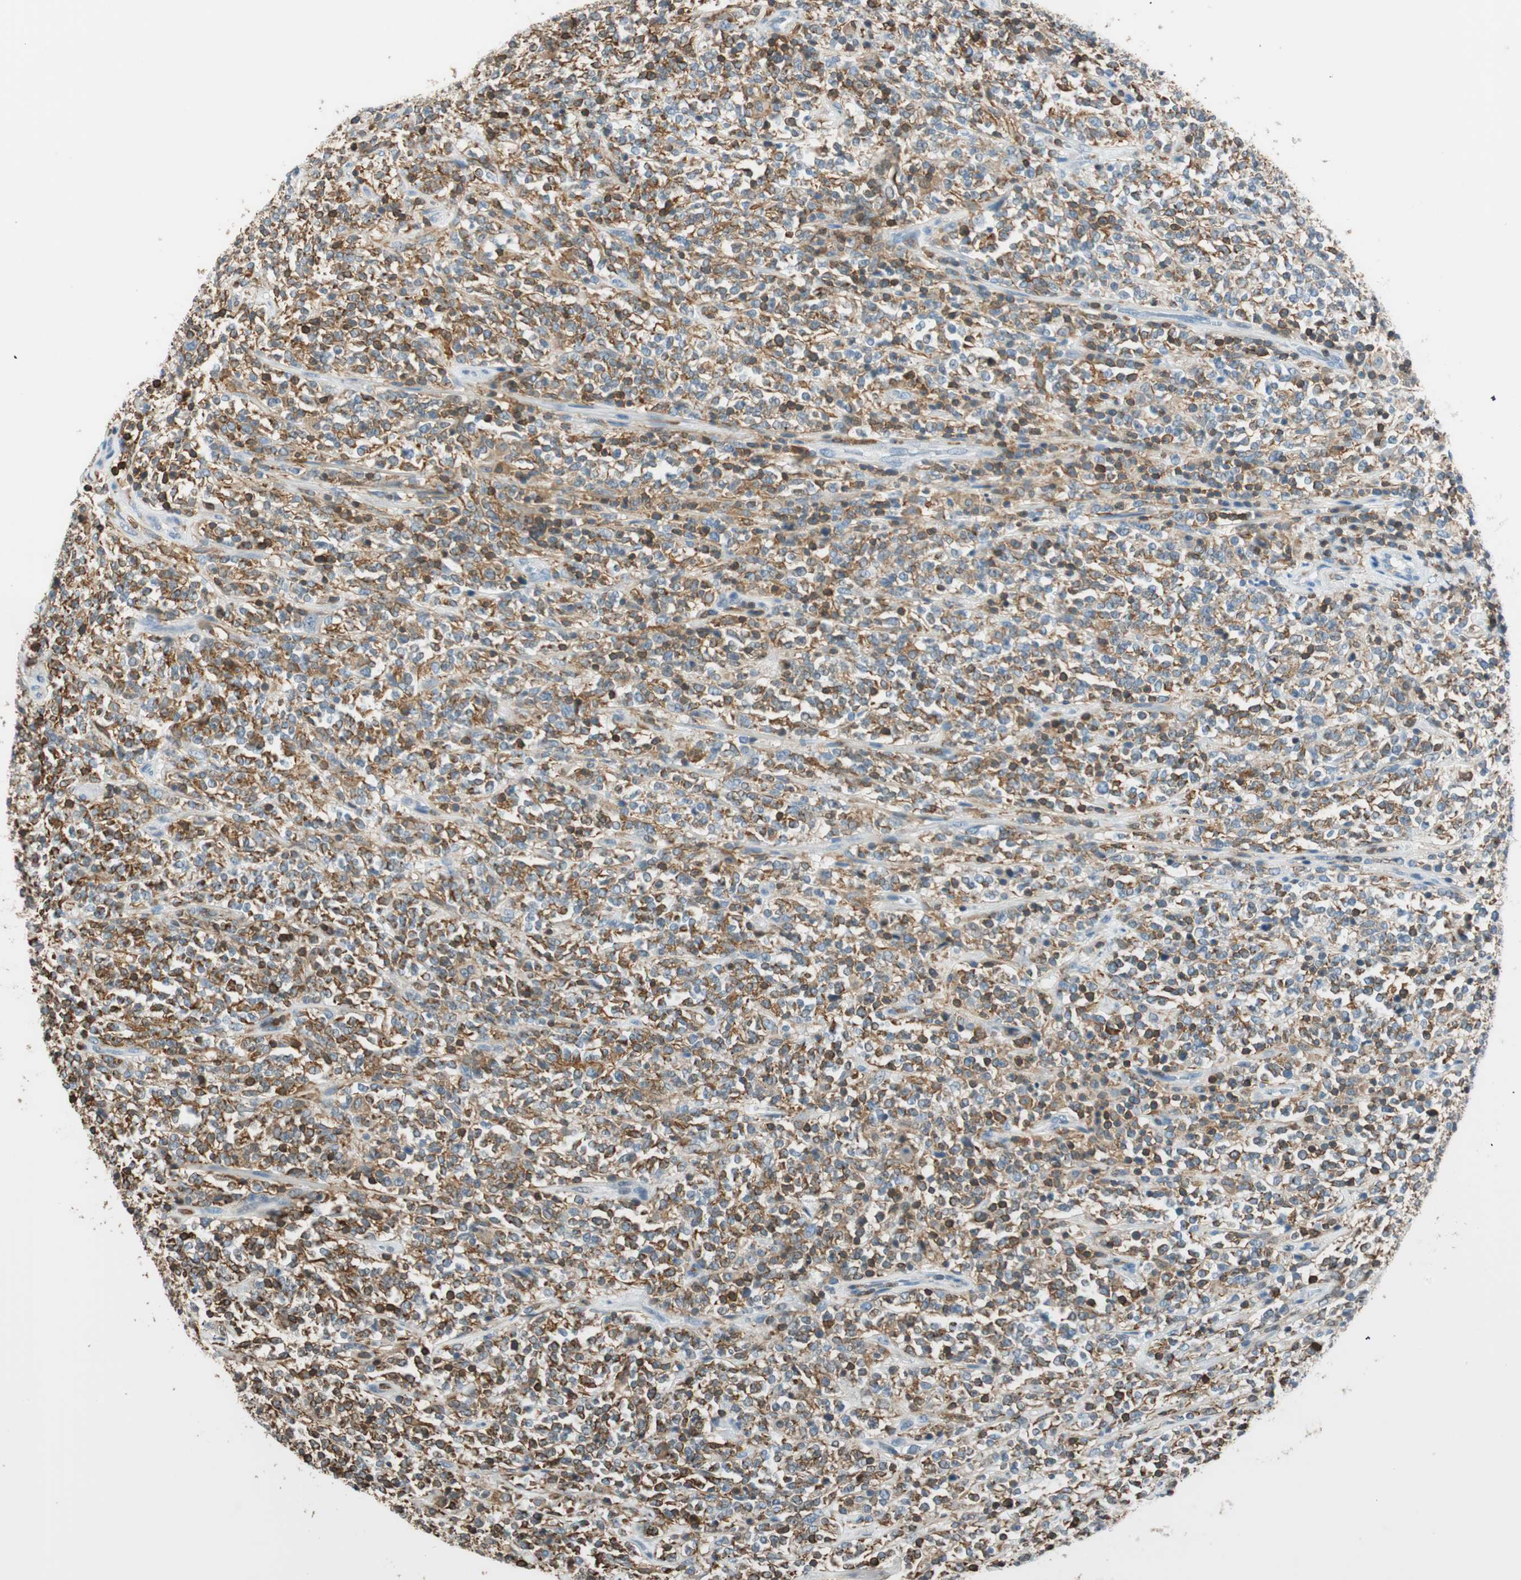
{"staining": {"intensity": "moderate", "quantity": ">75%", "location": "cytoplasmic/membranous"}, "tissue": "lymphoma", "cell_type": "Tumor cells", "image_type": "cancer", "snomed": [{"axis": "morphology", "description": "Malignant lymphoma, non-Hodgkin's type, High grade"}, {"axis": "topography", "description": "Soft tissue"}], "caption": "Moderate cytoplasmic/membranous protein positivity is seen in approximately >75% of tumor cells in malignant lymphoma, non-Hodgkin's type (high-grade). Immunohistochemistry stains the protein of interest in brown and the nuclei are stained blue.", "gene": "HPGD", "patient": {"sex": "male", "age": 18}}